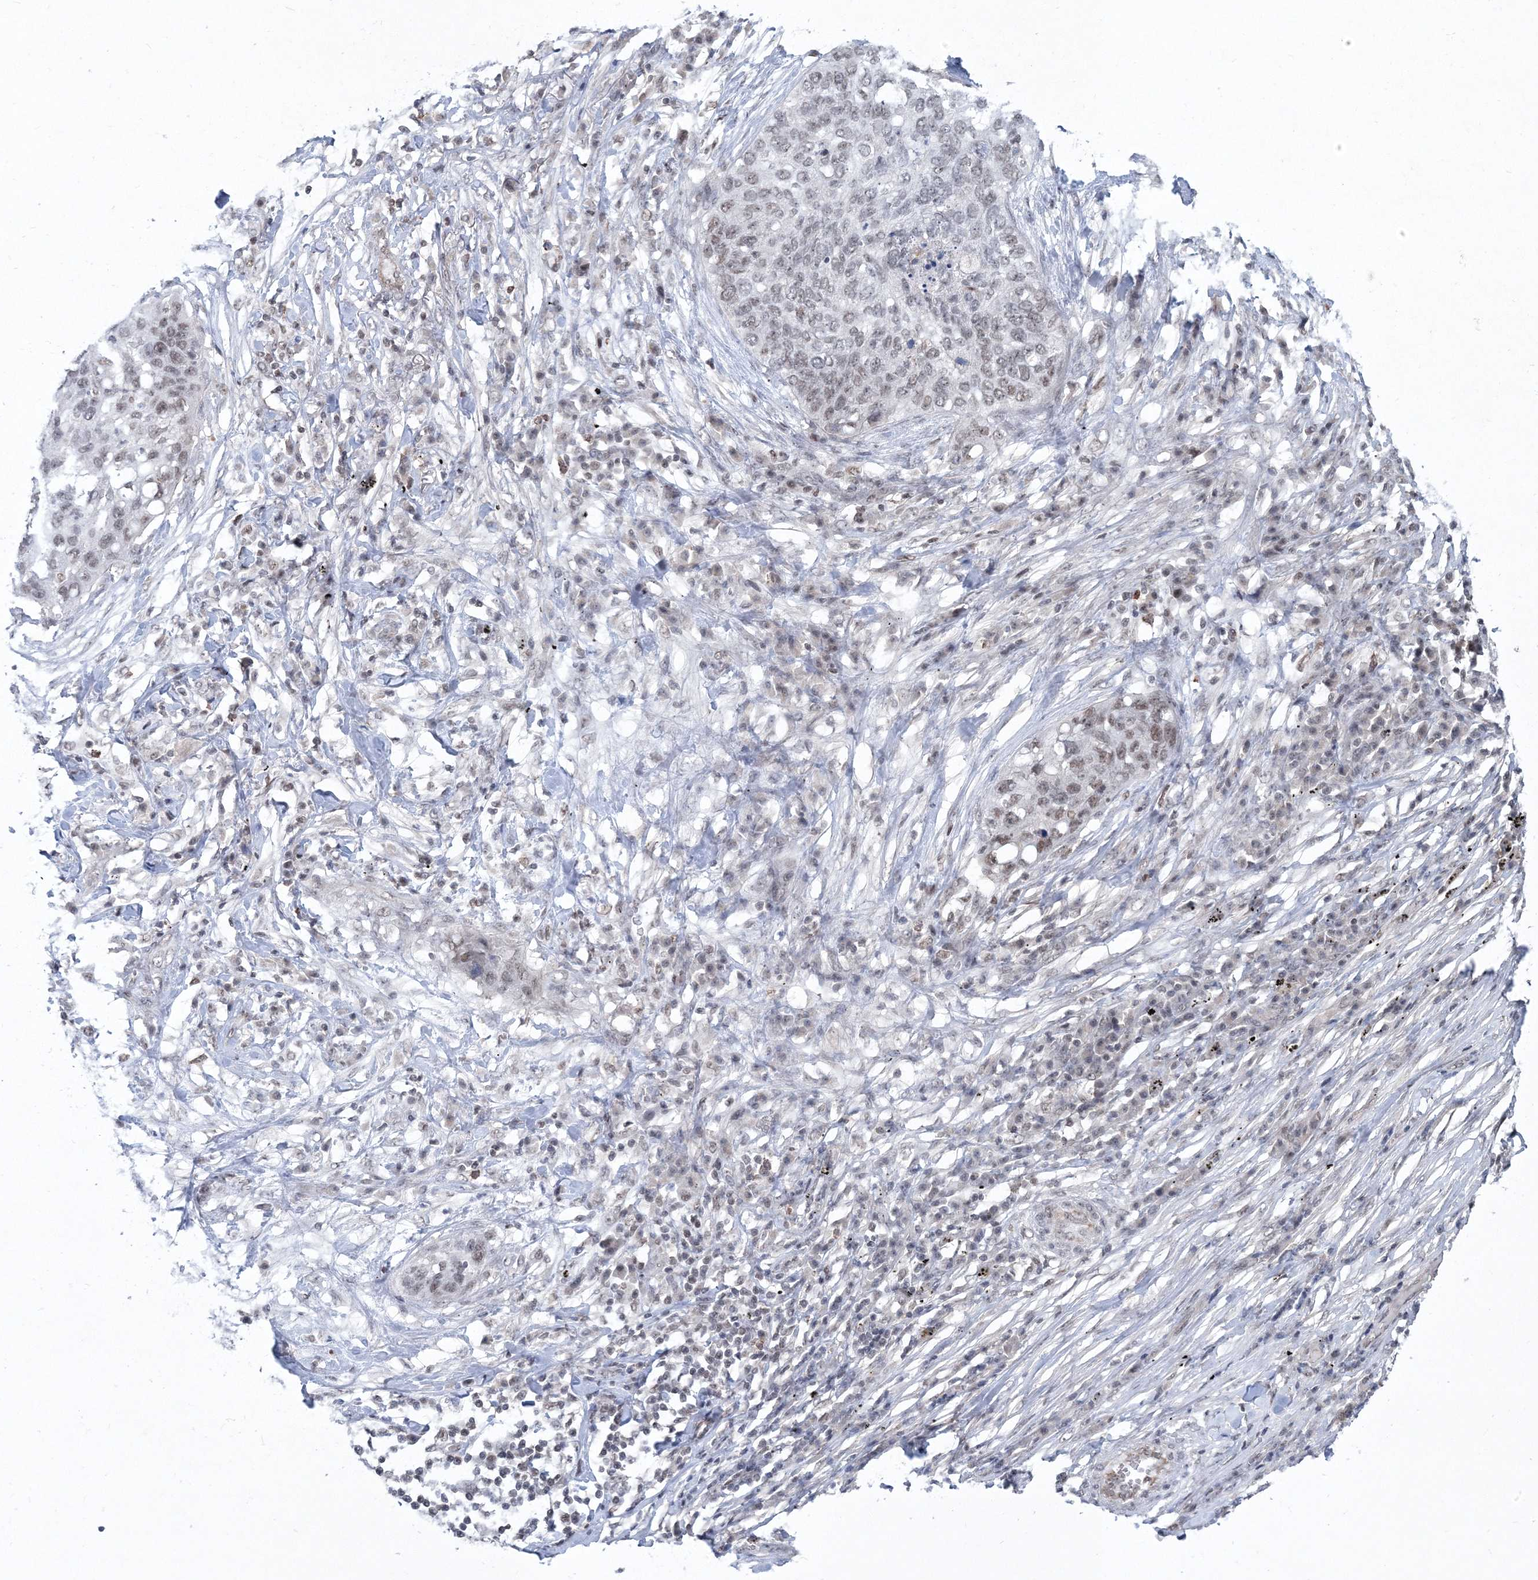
{"staining": {"intensity": "weak", "quantity": "25%-75%", "location": "nuclear"}, "tissue": "lung cancer", "cell_type": "Tumor cells", "image_type": "cancer", "snomed": [{"axis": "morphology", "description": "Squamous cell carcinoma, NOS"}, {"axis": "topography", "description": "Lung"}], "caption": "Protein expression analysis of human lung cancer (squamous cell carcinoma) reveals weak nuclear expression in approximately 25%-75% of tumor cells.", "gene": "PDS5A", "patient": {"sex": "female", "age": 63}}